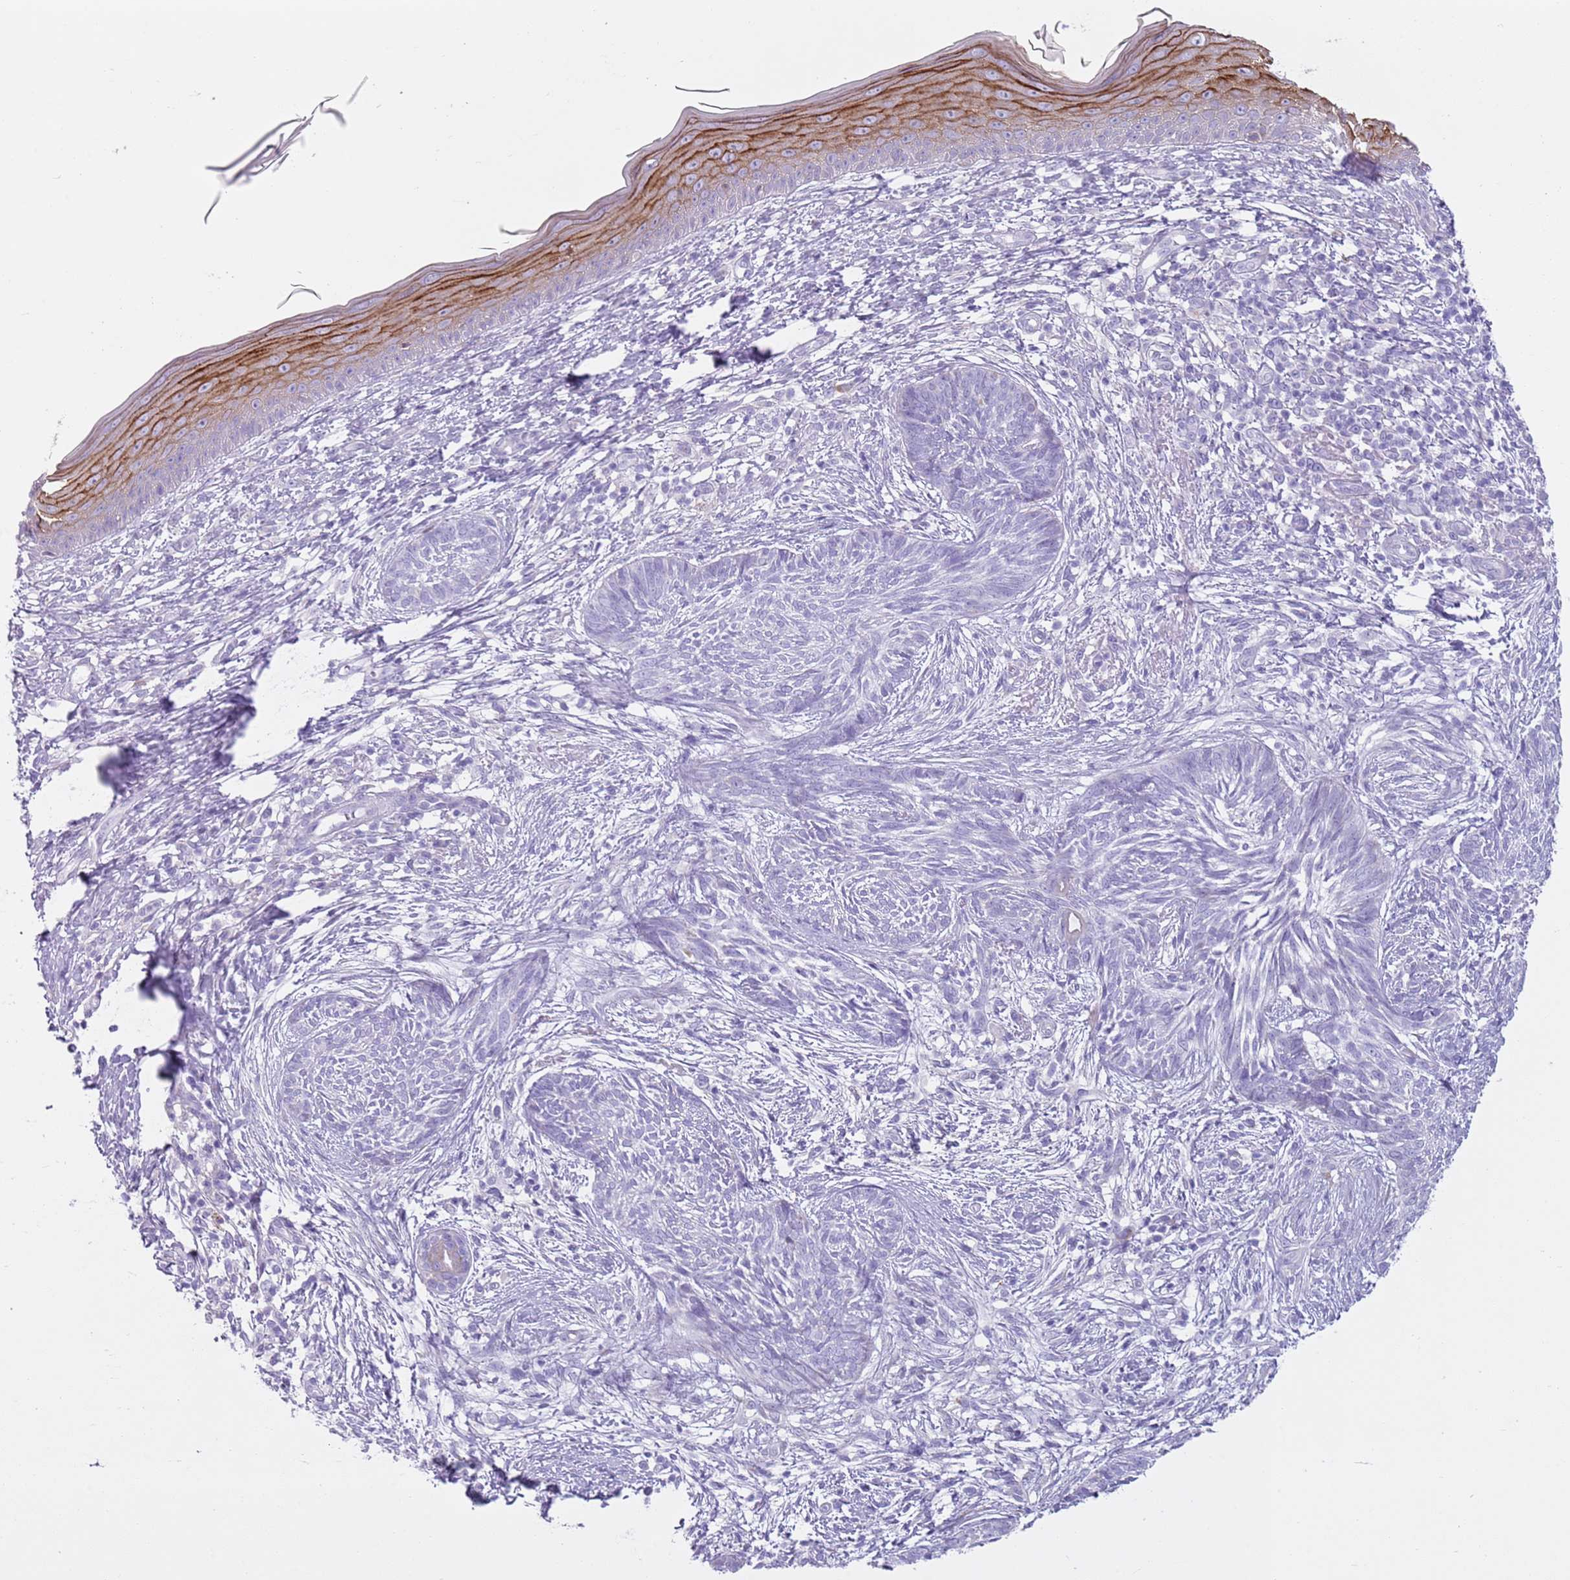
{"staining": {"intensity": "negative", "quantity": "none", "location": "none"}, "tissue": "skin cancer", "cell_type": "Tumor cells", "image_type": "cancer", "snomed": [{"axis": "morphology", "description": "Basal cell carcinoma"}, {"axis": "topography", "description": "Skin"}], "caption": "The IHC photomicrograph has no significant staining in tumor cells of skin cancer tissue.", "gene": "CD177", "patient": {"sex": "male", "age": 73}}